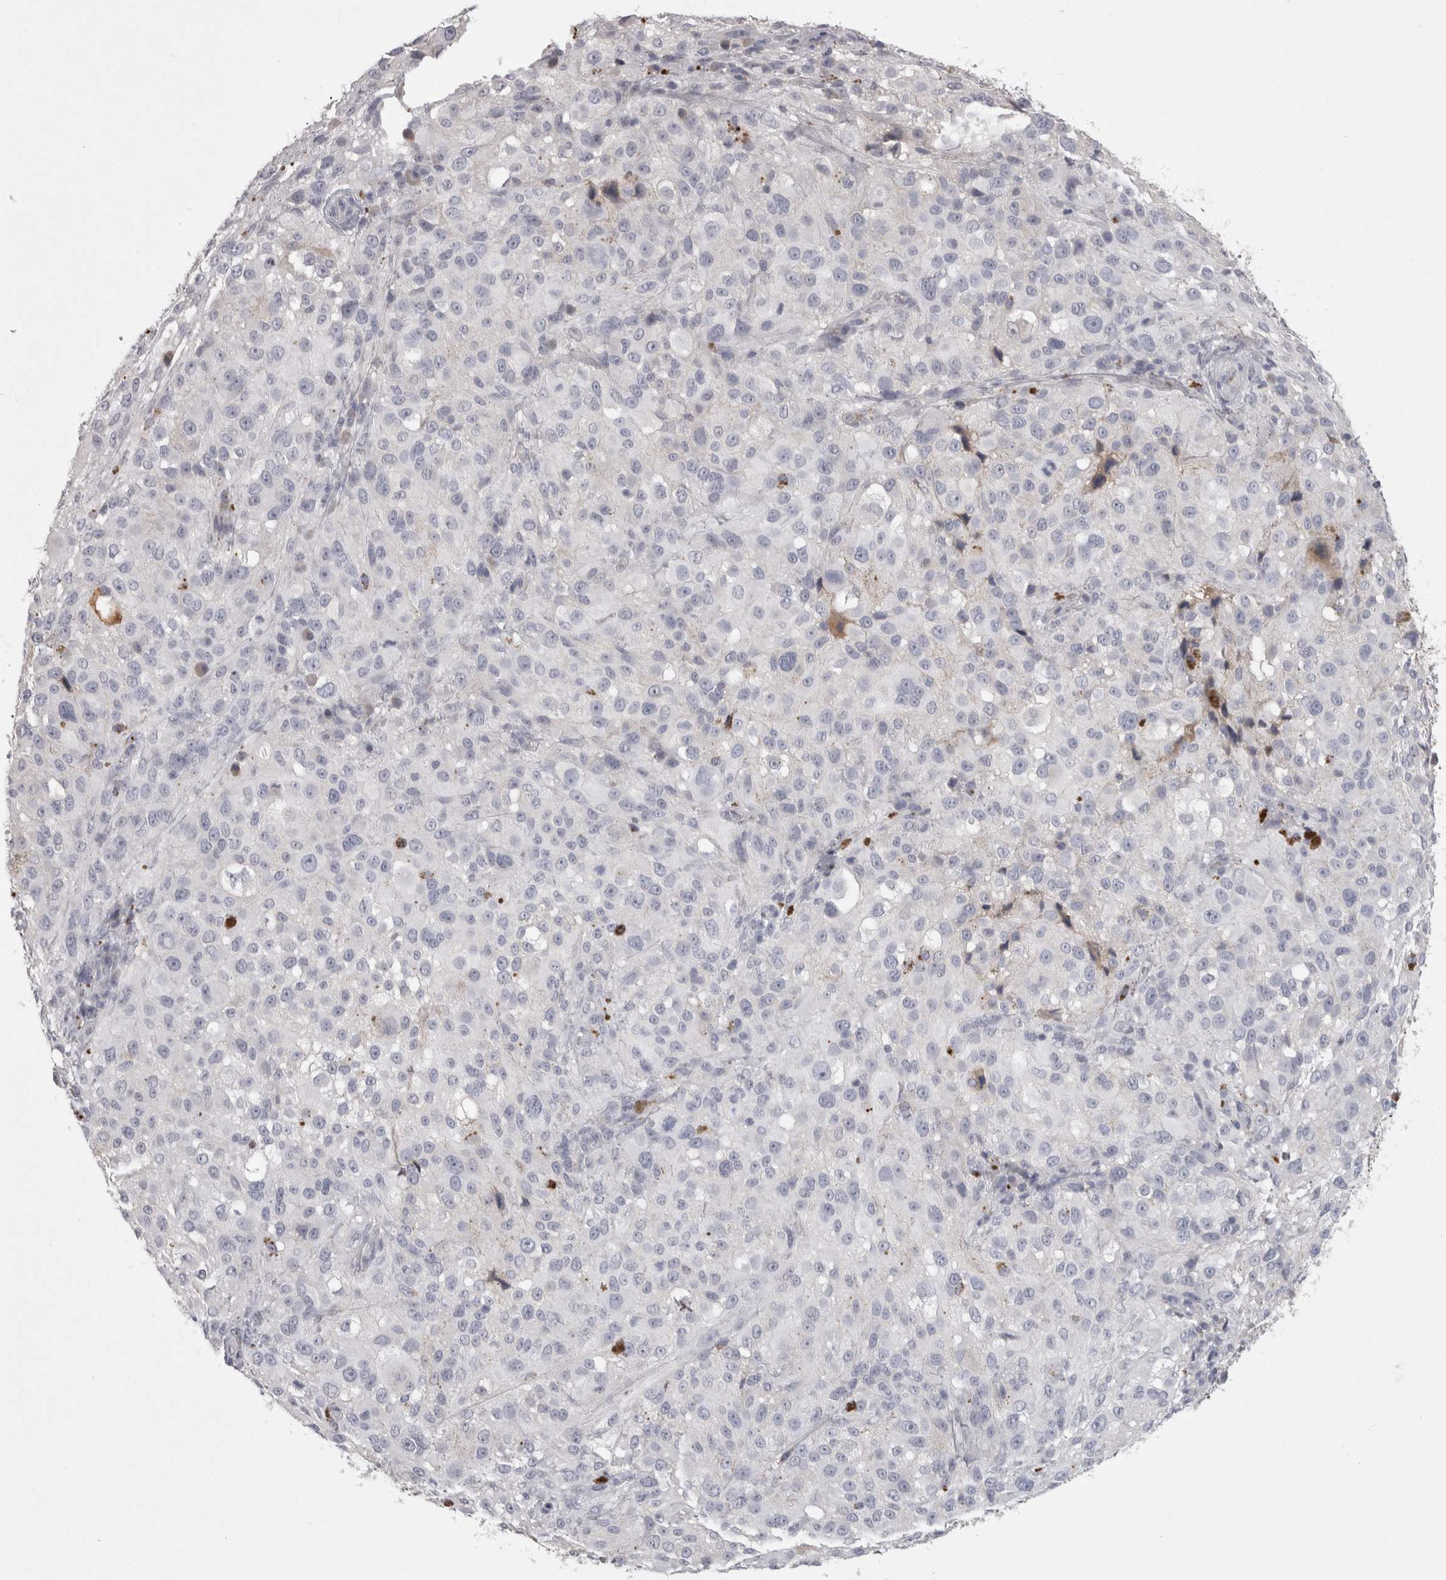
{"staining": {"intensity": "negative", "quantity": "none", "location": "none"}, "tissue": "melanoma", "cell_type": "Tumor cells", "image_type": "cancer", "snomed": [{"axis": "morphology", "description": "Necrosis, NOS"}, {"axis": "morphology", "description": "Malignant melanoma, NOS"}, {"axis": "topography", "description": "Skin"}], "caption": "A histopathology image of melanoma stained for a protein exhibits no brown staining in tumor cells.", "gene": "SAA4", "patient": {"sex": "female", "age": 87}}